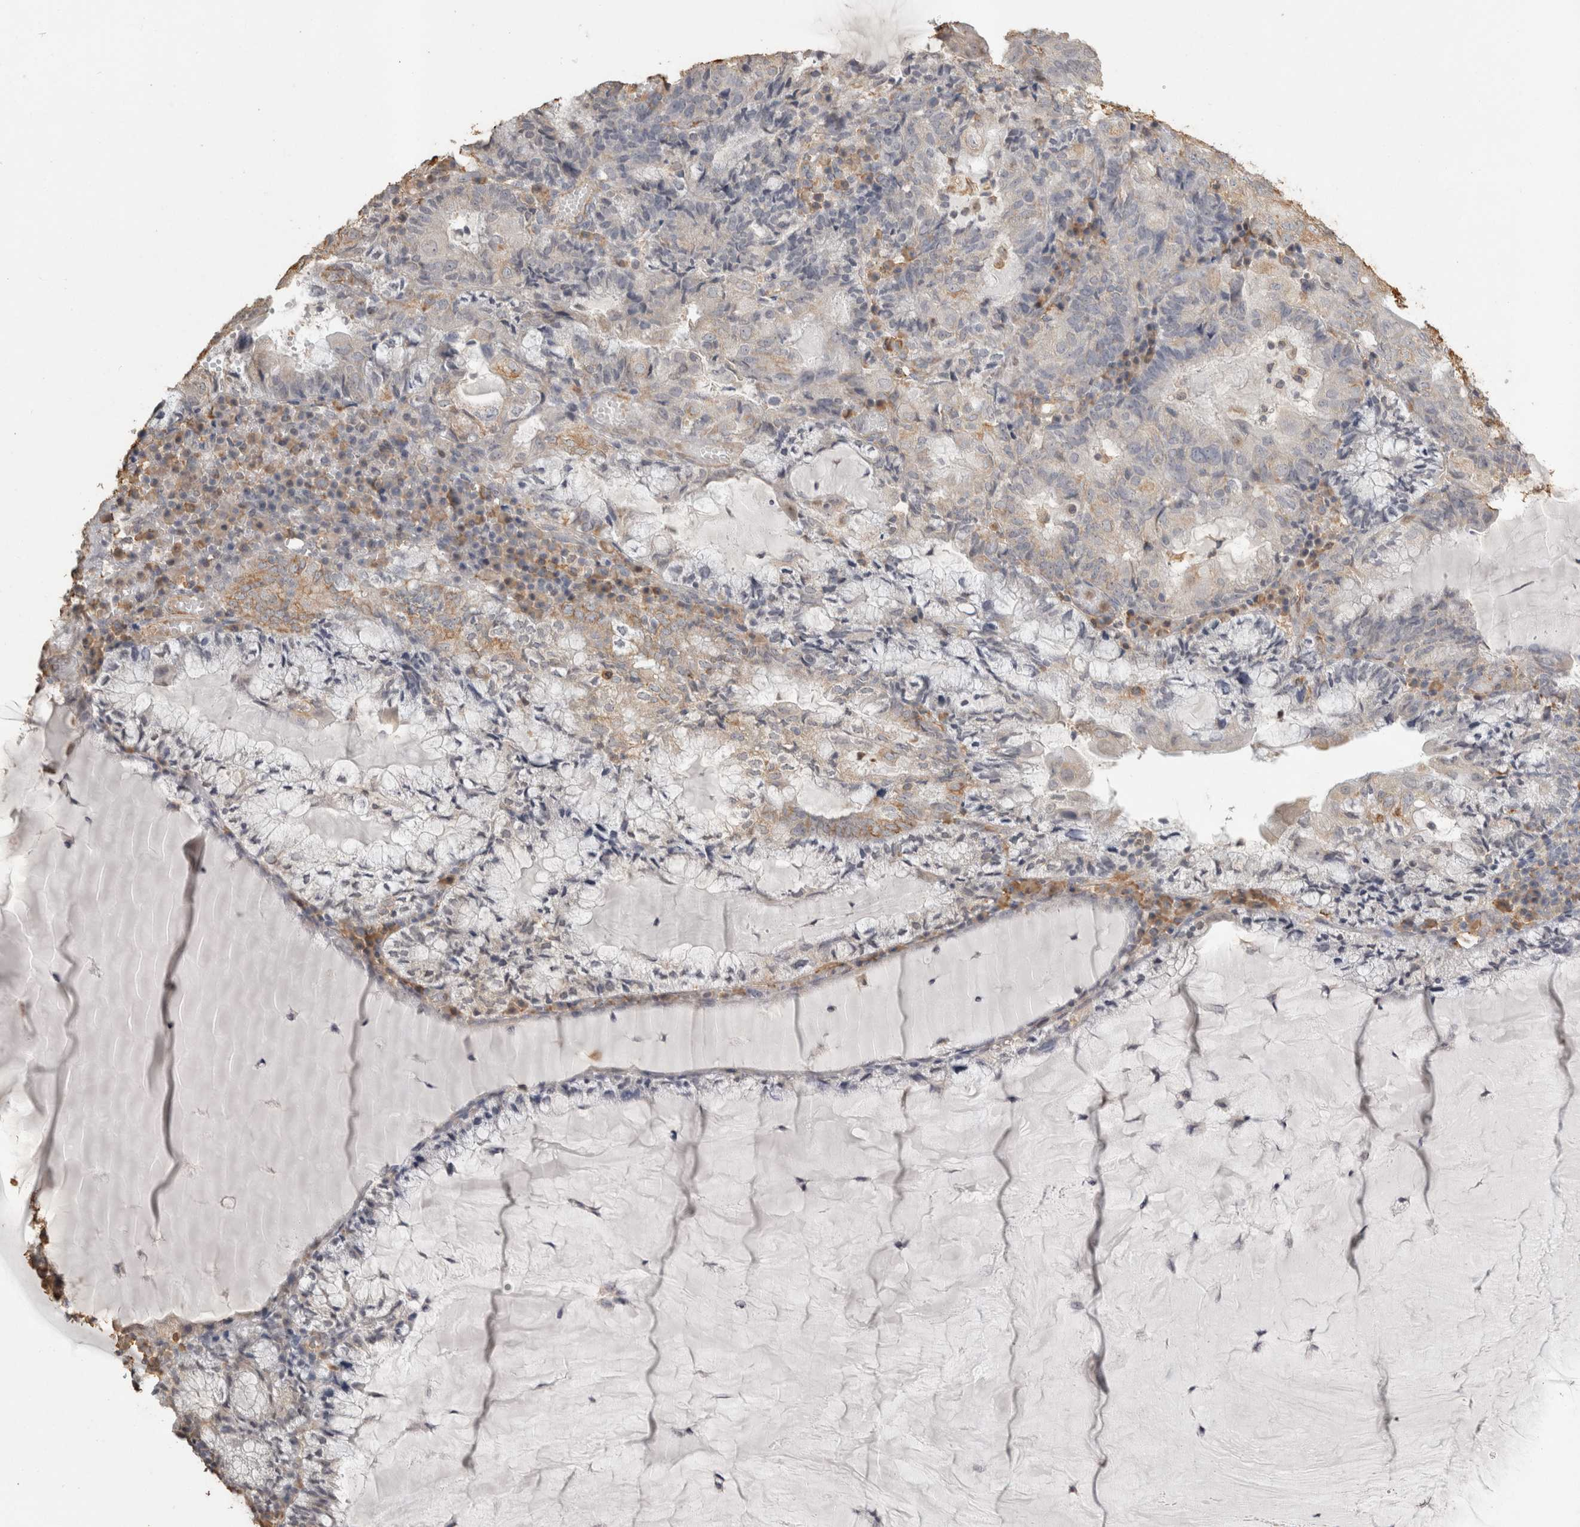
{"staining": {"intensity": "weak", "quantity": "25%-75%", "location": "cytoplasmic/membranous"}, "tissue": "endometrial cancer", "cell_type": "Tumor cells", "image_type": "cancer", "snomed": [{"axis": "morphology", "description": "Adenocarcinoma, NOS"}, {"axis": "topography", "description": "Endometrium"}], "caption": "Immunohistochemical staining of adenocarcinoma (endometrial) displays low levels of weak cytoplasmic/membranous protein staining in approximately 25%-75% of tumor cells.", "gene": "REPS2", "patient": {"sex": "female", "age": 81}}